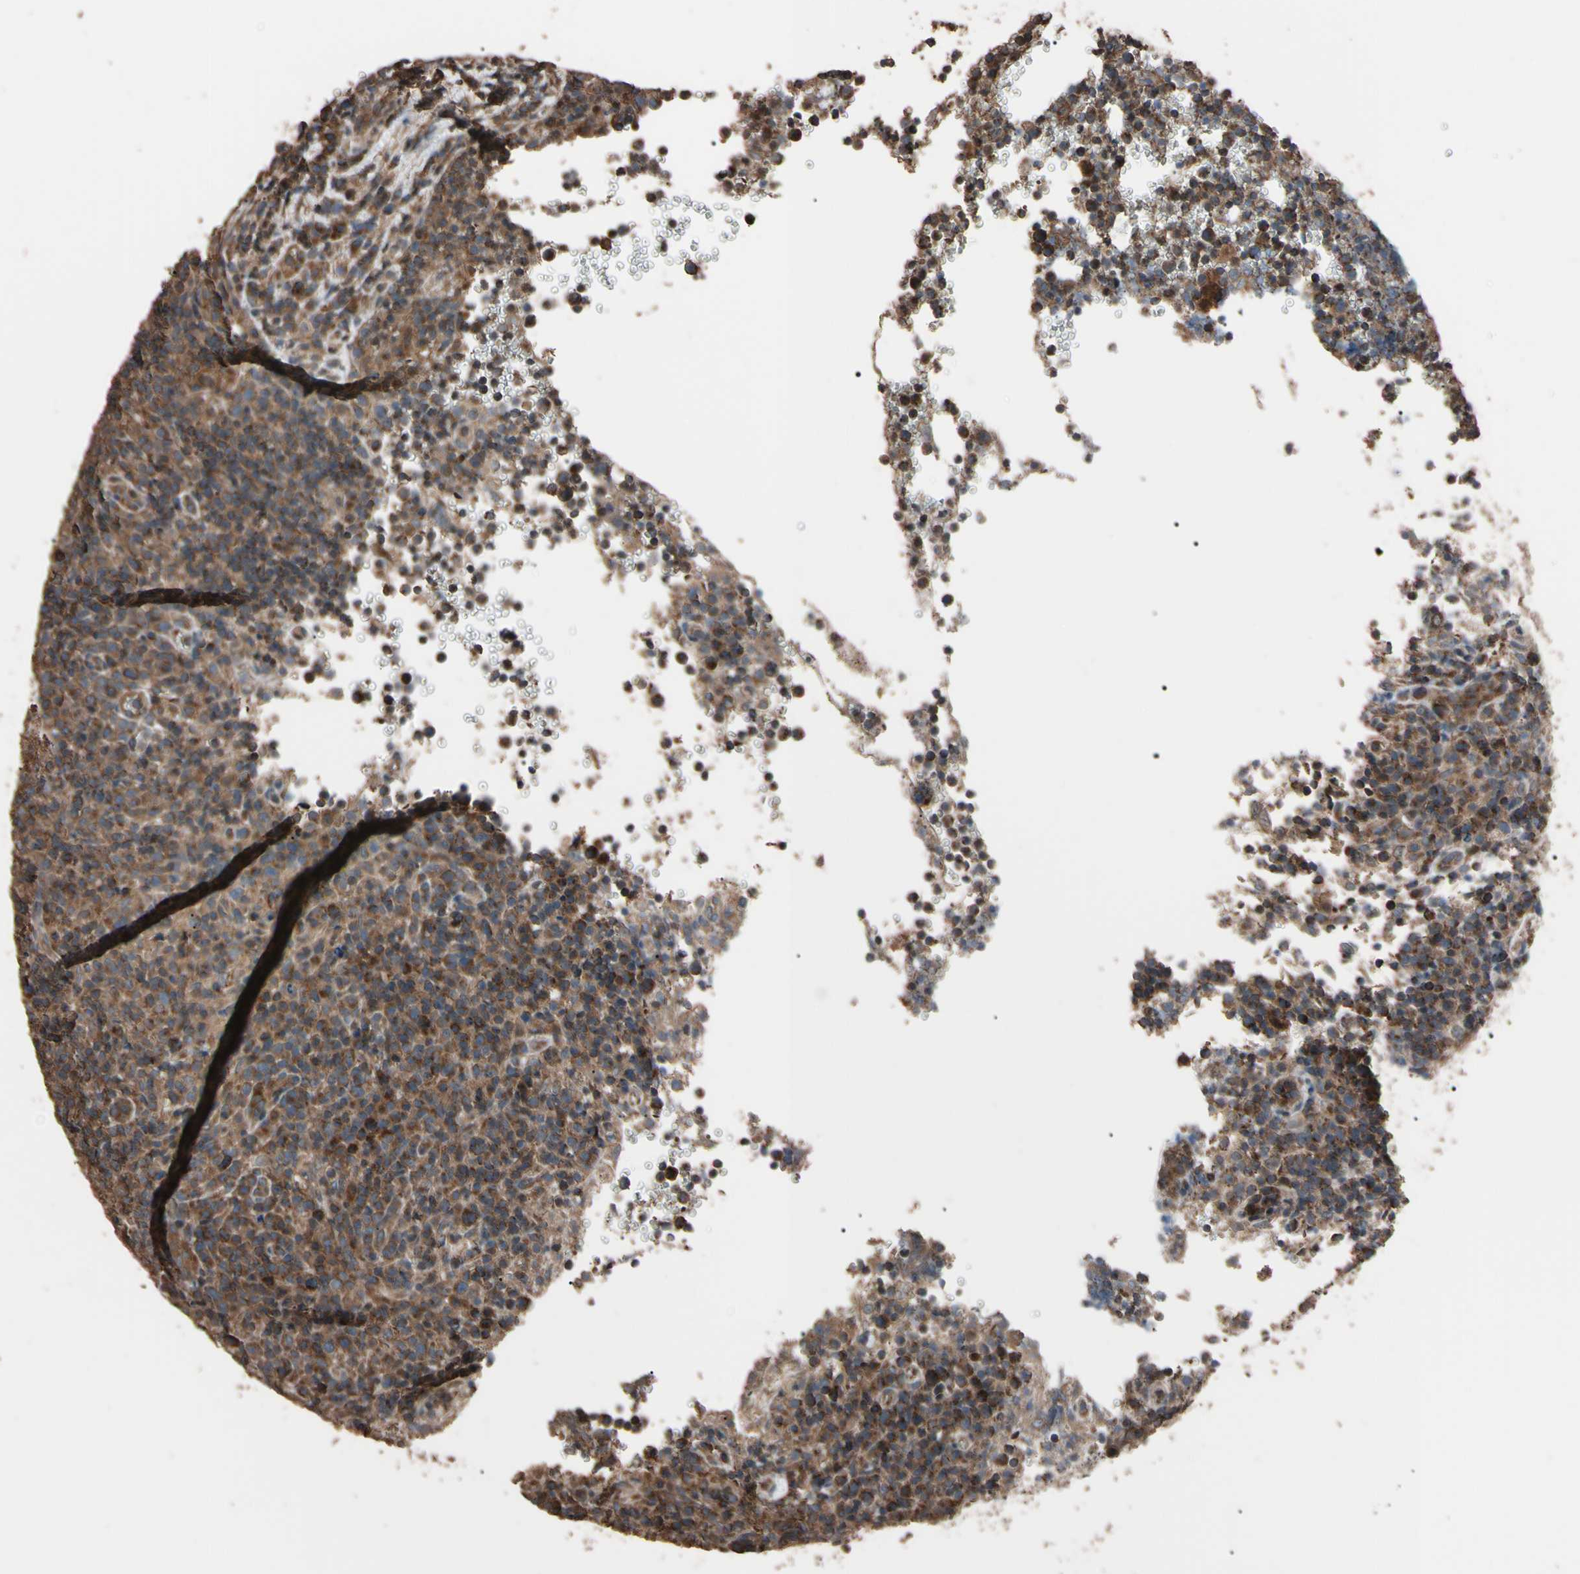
{"staining": {"intensity": "moderate", "quantity": "25%-75%", "location": "cytoplasmic/membranous,nuclear"}, "tissue": "lymphoma", "cell_type": "Tumor cells", "image_type": "cancer", "snomed": [{"axis": "morphology", "description": "Malignant lymphoma, non-Hodgkin's type, High grade"}, {"axis": "topography", "description": "Lymph node"}], "caption": "Tumor cells display moderate cytoplasmic/membranous and nuclear expression in about 25%-75% of cells in lymphoma.", "gene": "TNFRSF1A", "patient": {"sex": "female", "age": 76}}